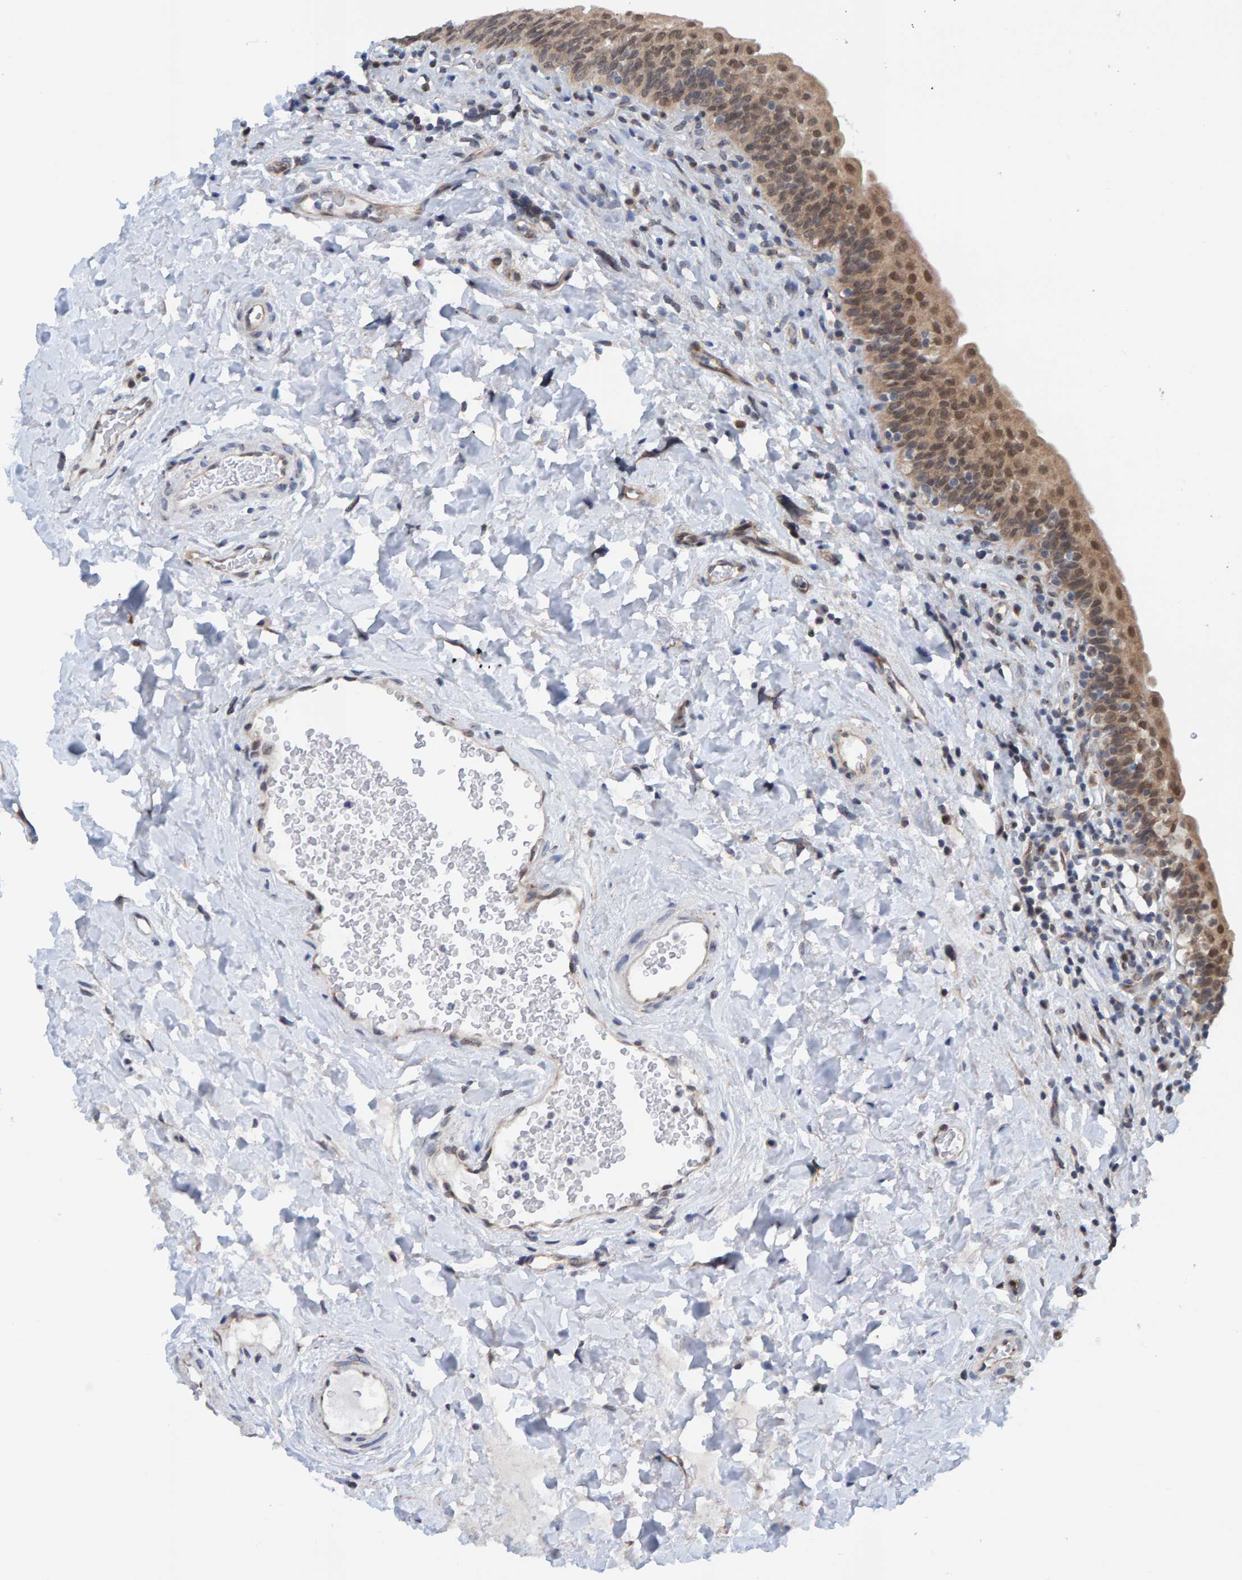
{"staining": {"intensity": "moderate", "quantity": ">75%", "location": "cytoplasmic/membranous,nuclear"}, "tissue": "urinary bladder", "cell_type": "Urothelial cells", "image_type": "normal", "snomed": [{"axis": "morphology", "description": "Normal tissue, NOS"}, {"axis": "topography", "description": "Urinary bladder"}], "caption": "Protein expression analysis of benign human urinary bladder reveals moderate cytoplasmic/membranous,nuclear staining in approximately >75% of urothelial cells.", "gene": "SCRN2", "patient": {"sex": "male", "age": 83}}